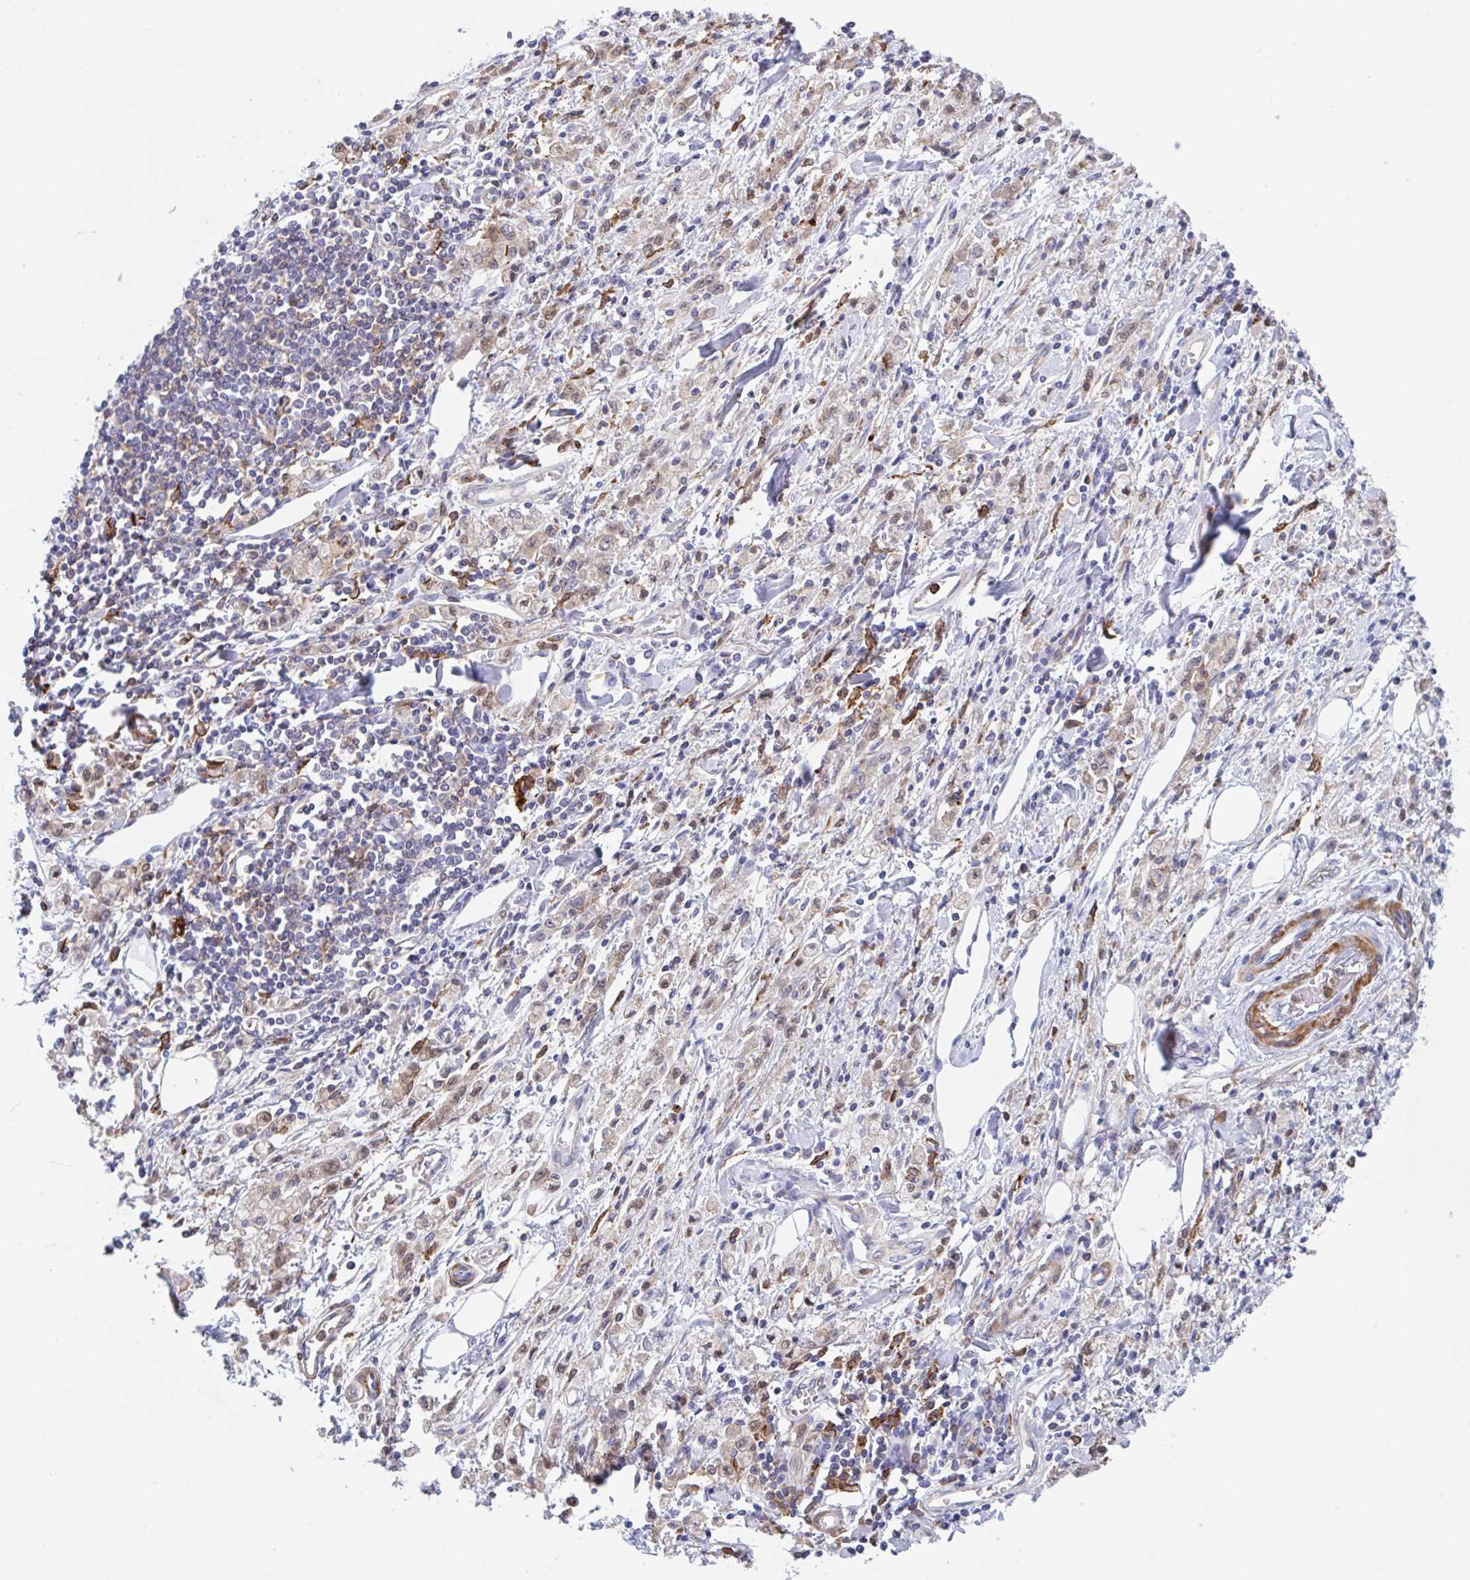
{"staining": {"intensity": "weak", "quantity": "<25%", "location": "cytoplasmic/membranous"}, "tissue": "stomach cancer", "cell_type": "Tumor cells", "image_type": "cancer", "snomed": [{"axis": "morphology", "description": "Adenocarcinoma, NOS"}, {"axis": "topography", "description": "Stomach"}], "caption": "The histopathology image demonstrates no significant positivity in tumor cells of adenocarcinoma (stomach). The staining is performed using DAB (3,3'-diaminobenzidine) brown chromogen with nuclei counter-stained in using hematoxylin.", "gene": "EFHD1", "patient": {"sex": "male", "age": 77}}